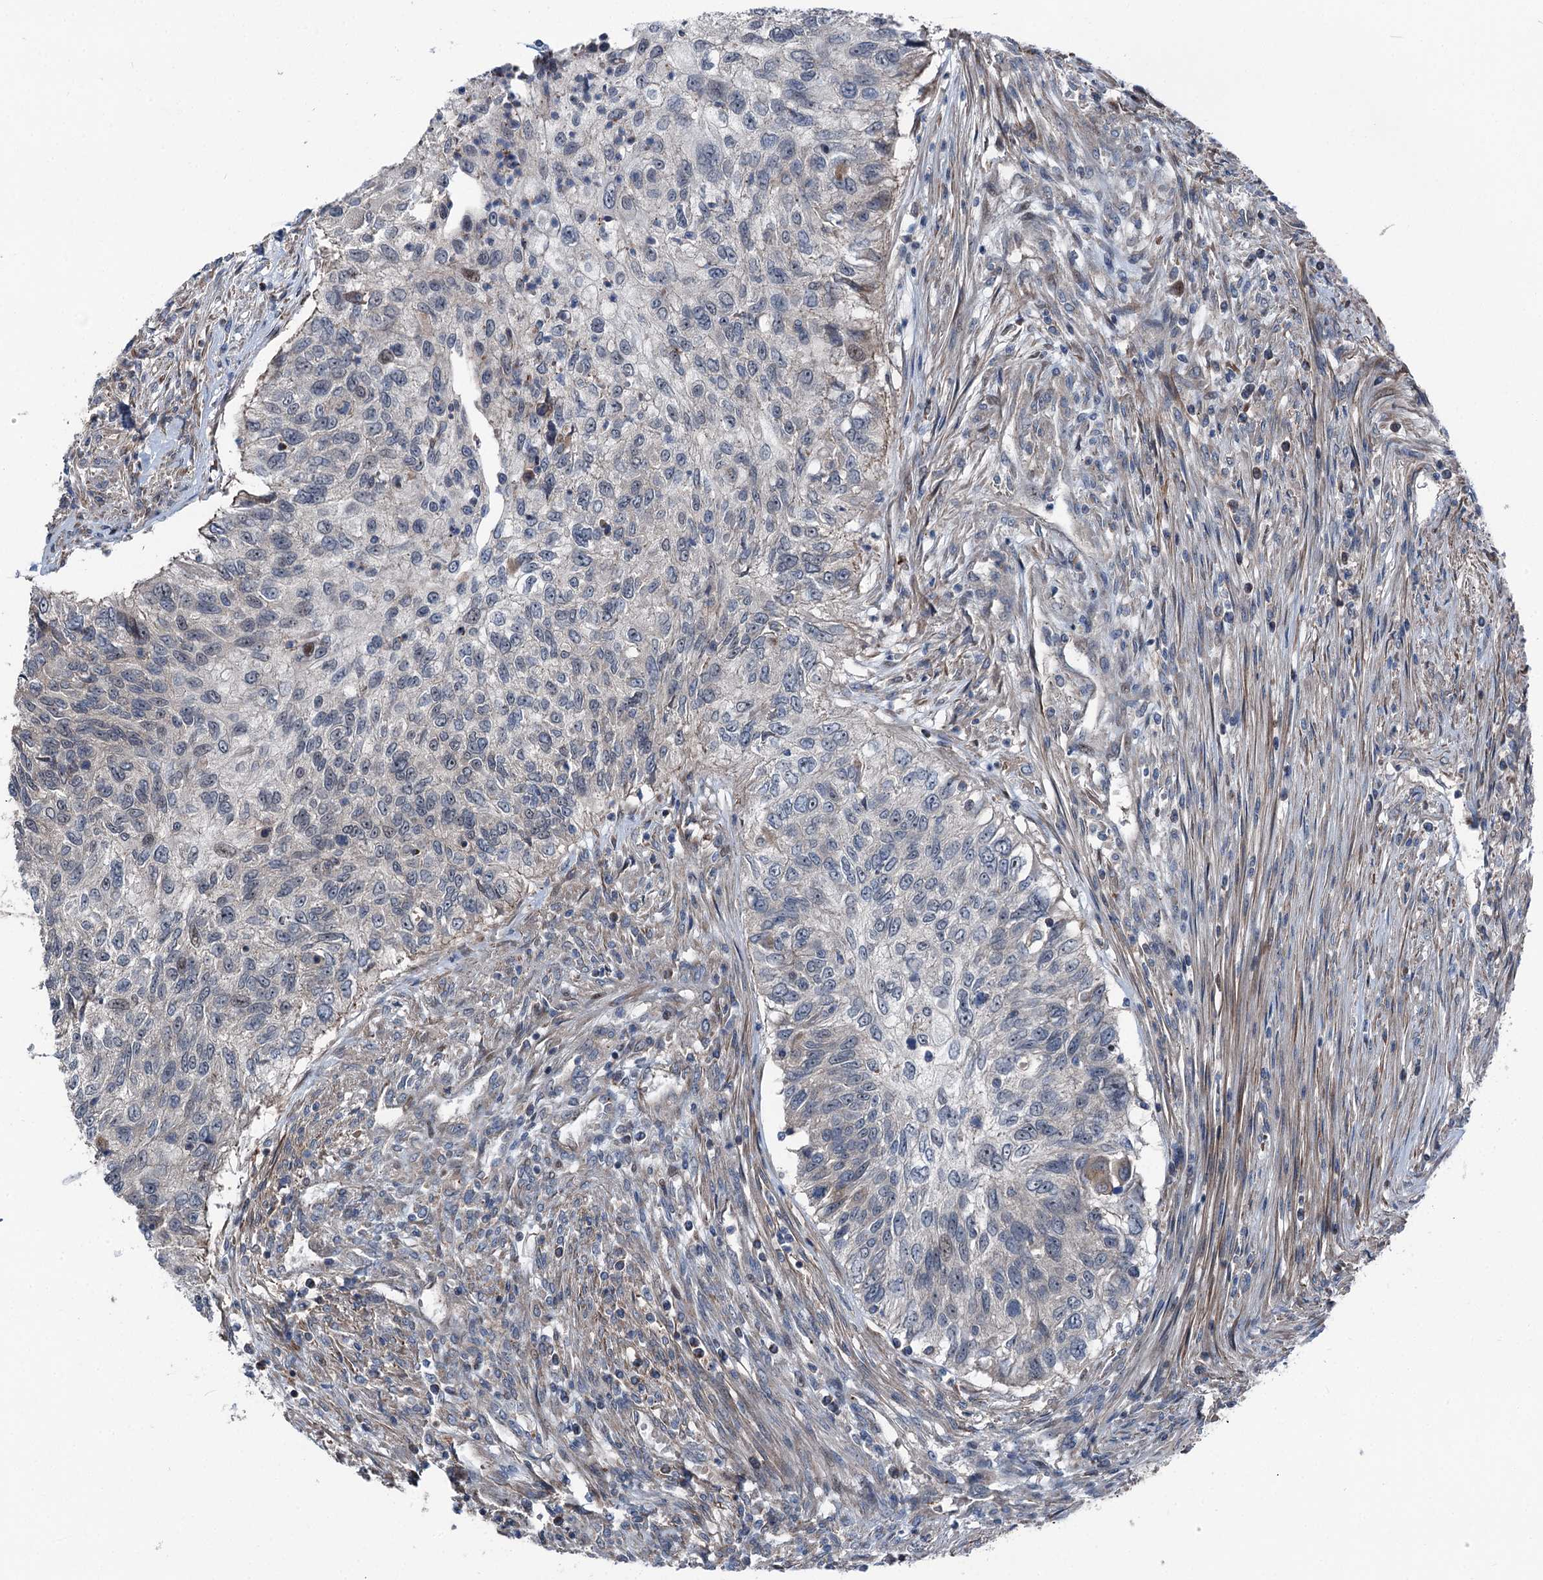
{"staining": {"intensity": "negative", "quantity": "none", "location": "none"}, "tissue": "urothelial cancer", "cell_type": "Tumor cells", "image_type": "cancer", "snomed": [{"axis": "morphology", "description": "Urothelial carcinoma, High grade"}, {"axis": "topography", "description": "Urinary bladder"}], "caption": "High-grade urothelial carcinoma was stained to show a protein in brown. There is no significant positivity in tumor cells.", "gene": "POLR1D", "patient": {"sex": "female", "age": 60}}